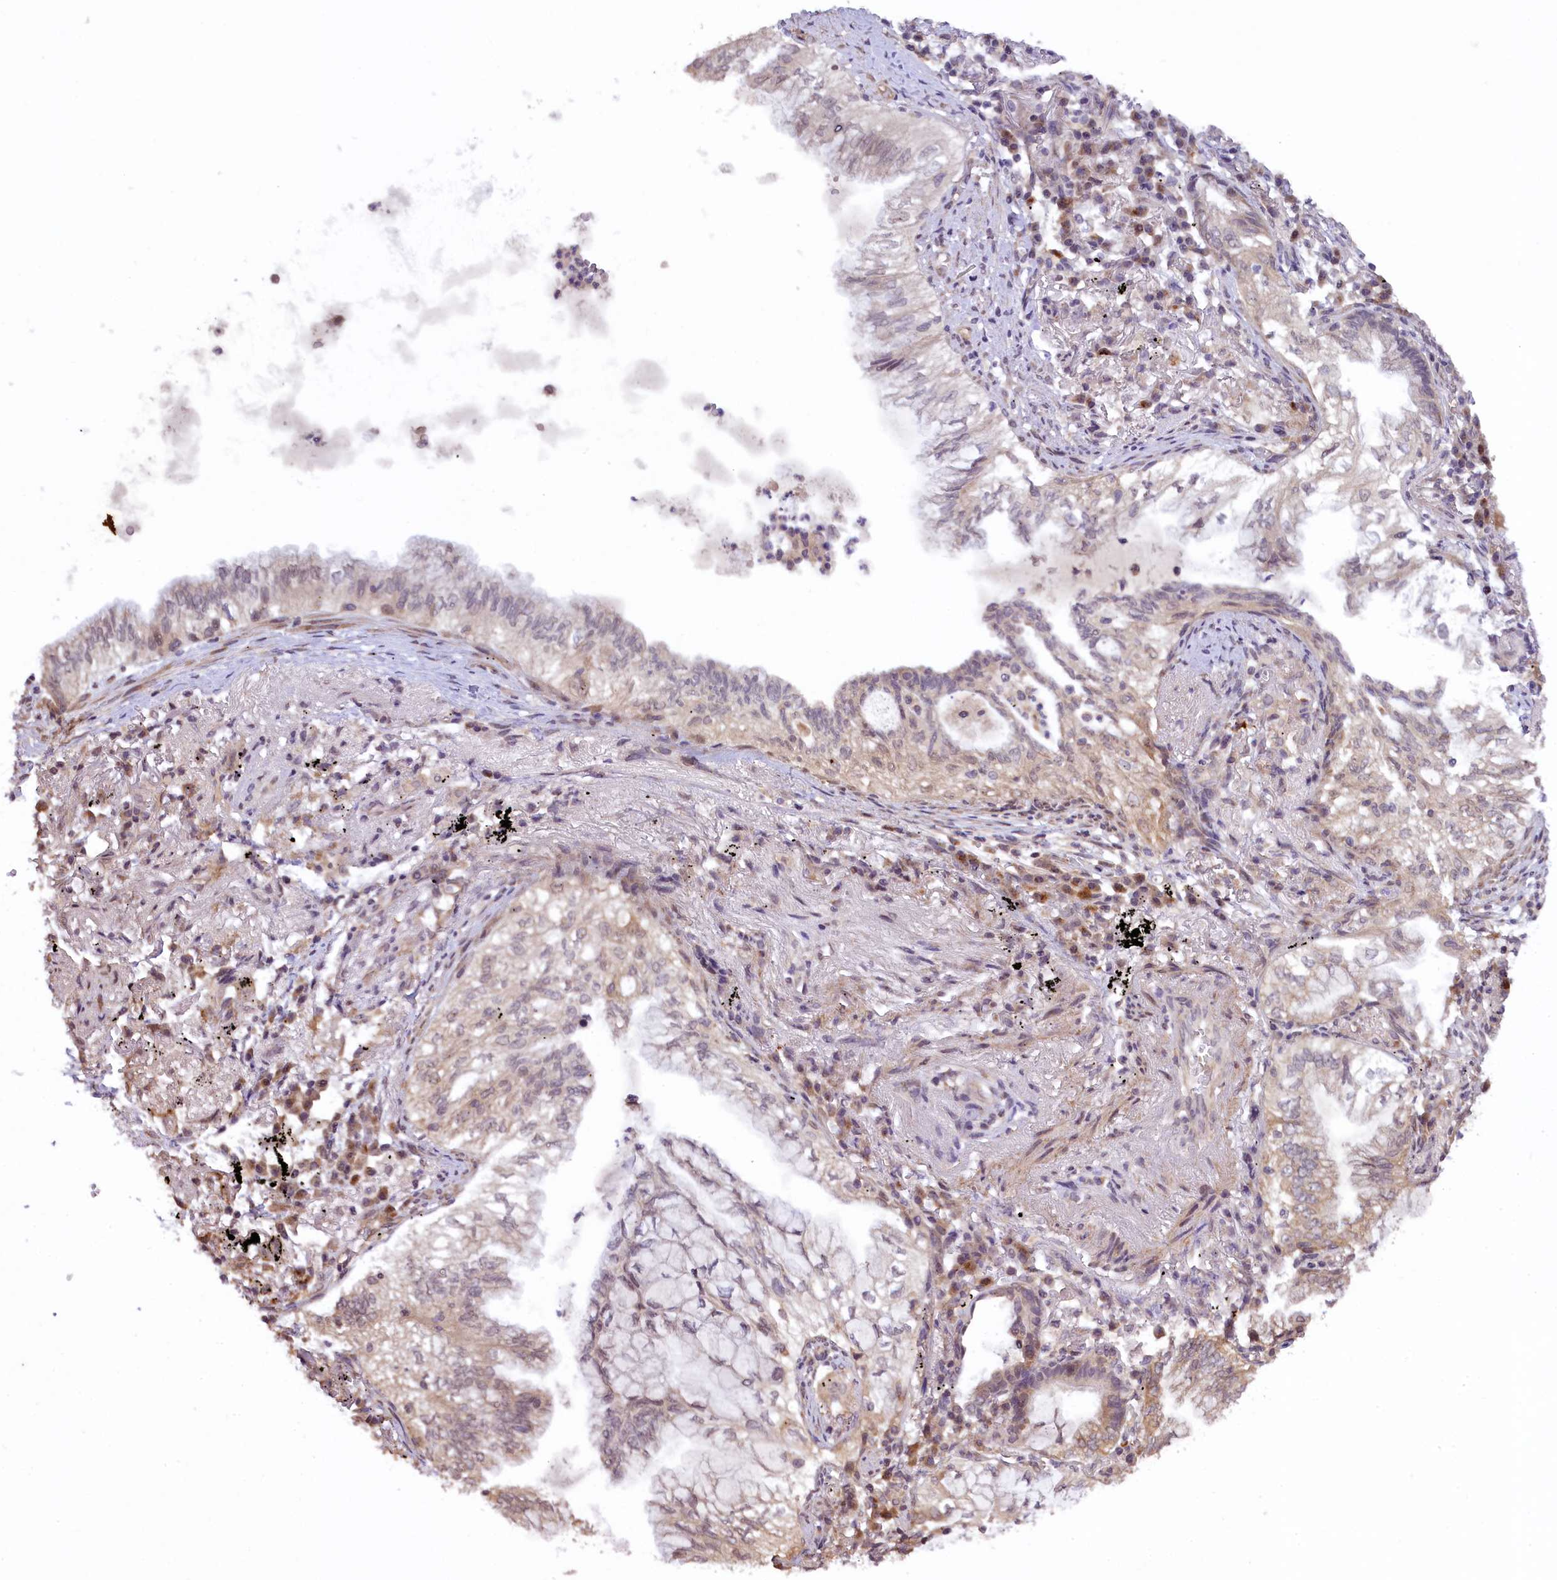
{"staining": {"intensity": "weak", "quantity": "<25%", "location": "cytoplasmic/membranous"}, "tissue": "lung cancer", "cell_type": "Tumor cells", "image_type": "cancer", "snomed": [{"axis": "morphology", "description": "Adenocarcinoma, NOS"}, {"axis": "topography", "description": "Lung"}], "caption": "Lung cancer (adenocarcinoma) stained for a protein using immunohistochemistry (IHC) shows no expression tumor cells.", "gene": "RBBP8", "patient": {"sex": "female", "age": 70}}